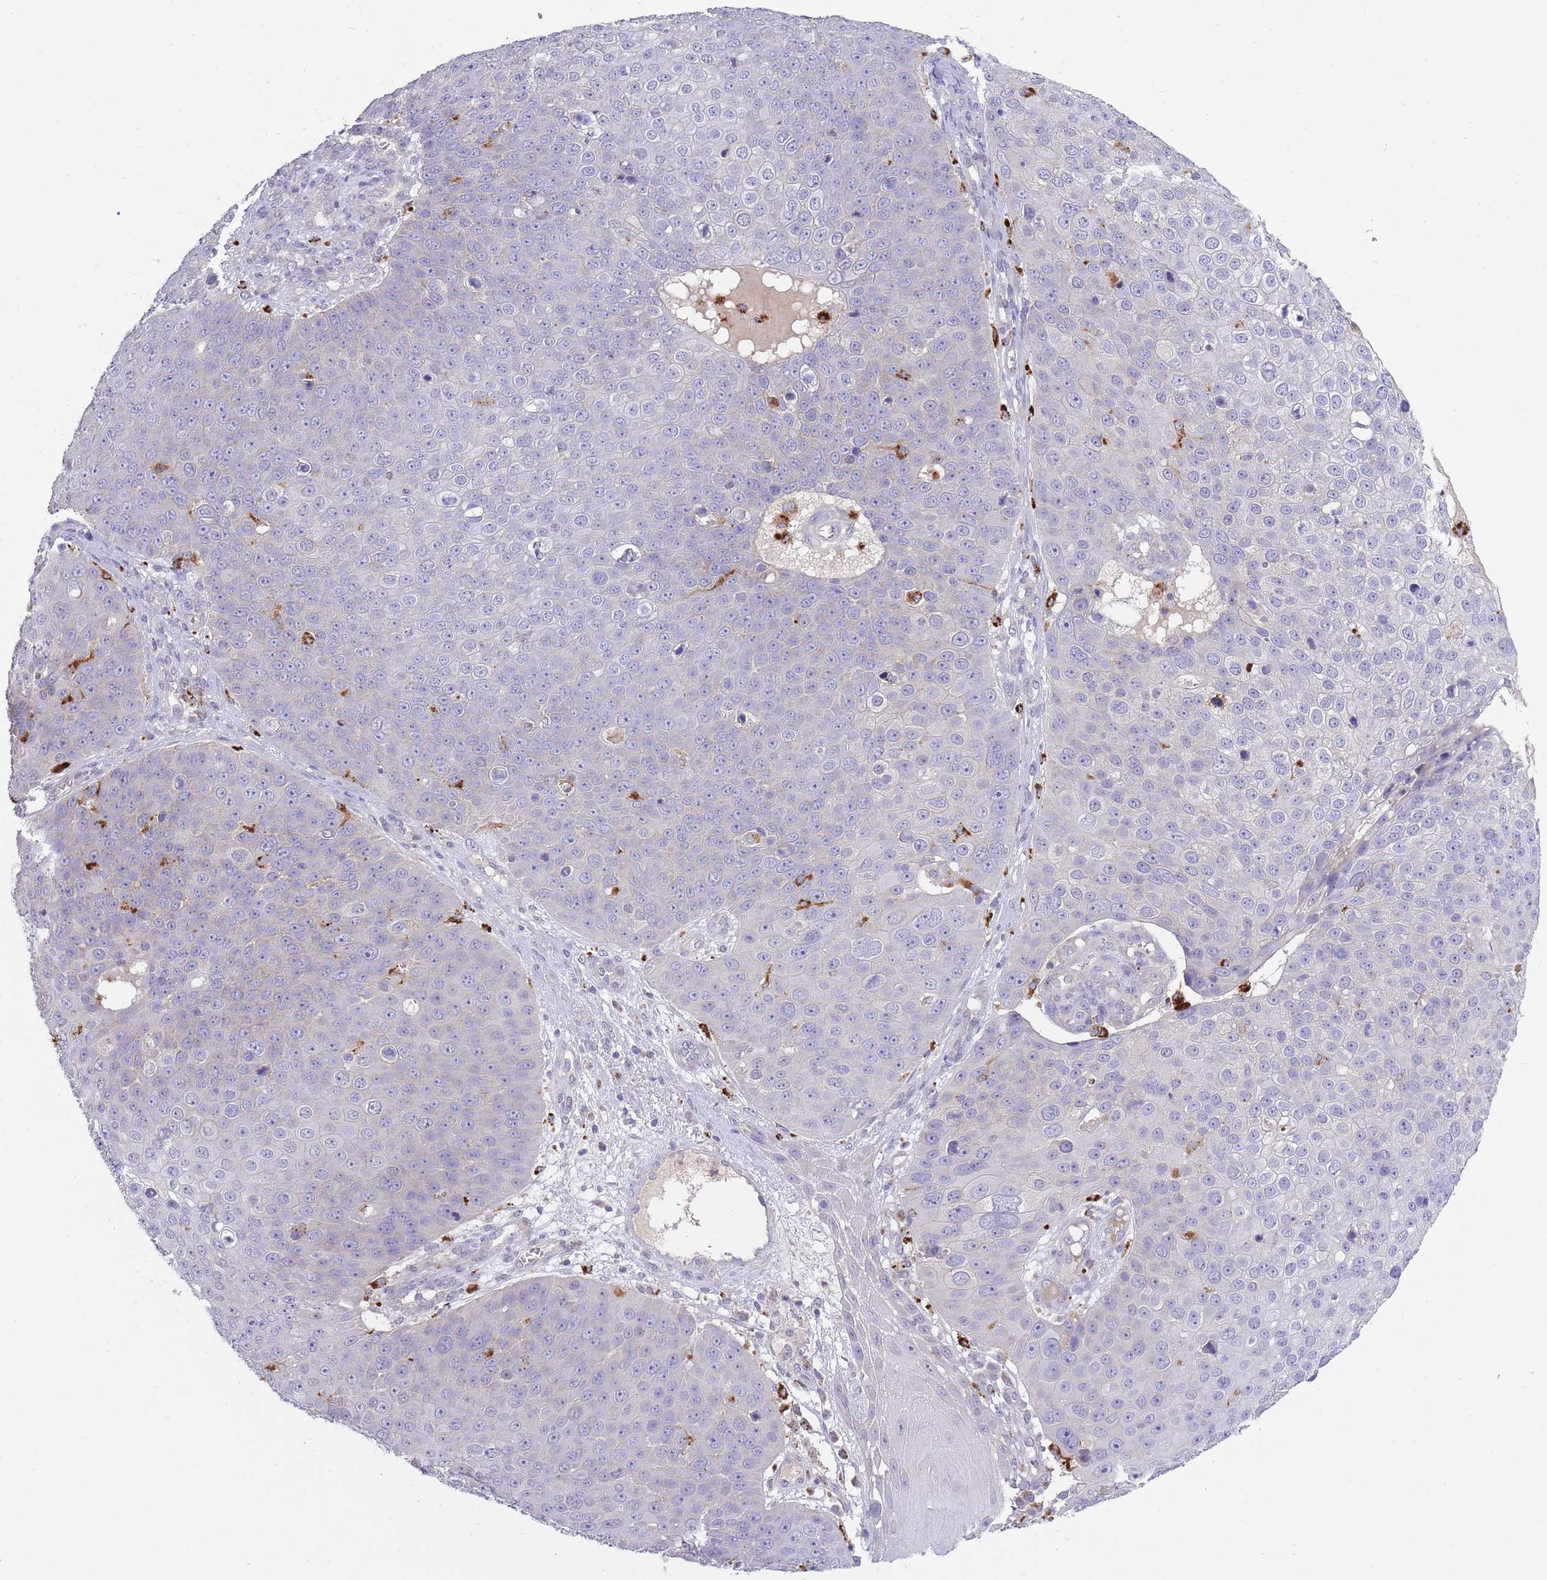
{"staining": {"intensity": "negative", "quantity": "none", "location": "none"}, "tissue": "skin cancer", "cell_type": "Tumor cells", "image_type": "cancer", "snomed": [{"axis": "morphology", "description": "Squamous cell carcinoma, NOS"}, {"axis": "topography", "description": "Skin"}], "caption": "IHC of skin cancer exhibits no staining in tumor cells. (DAB immunohistochemistry, high magnification).", "gene": "TRIM61", "patient": {"sex": "male", "age": 71}}